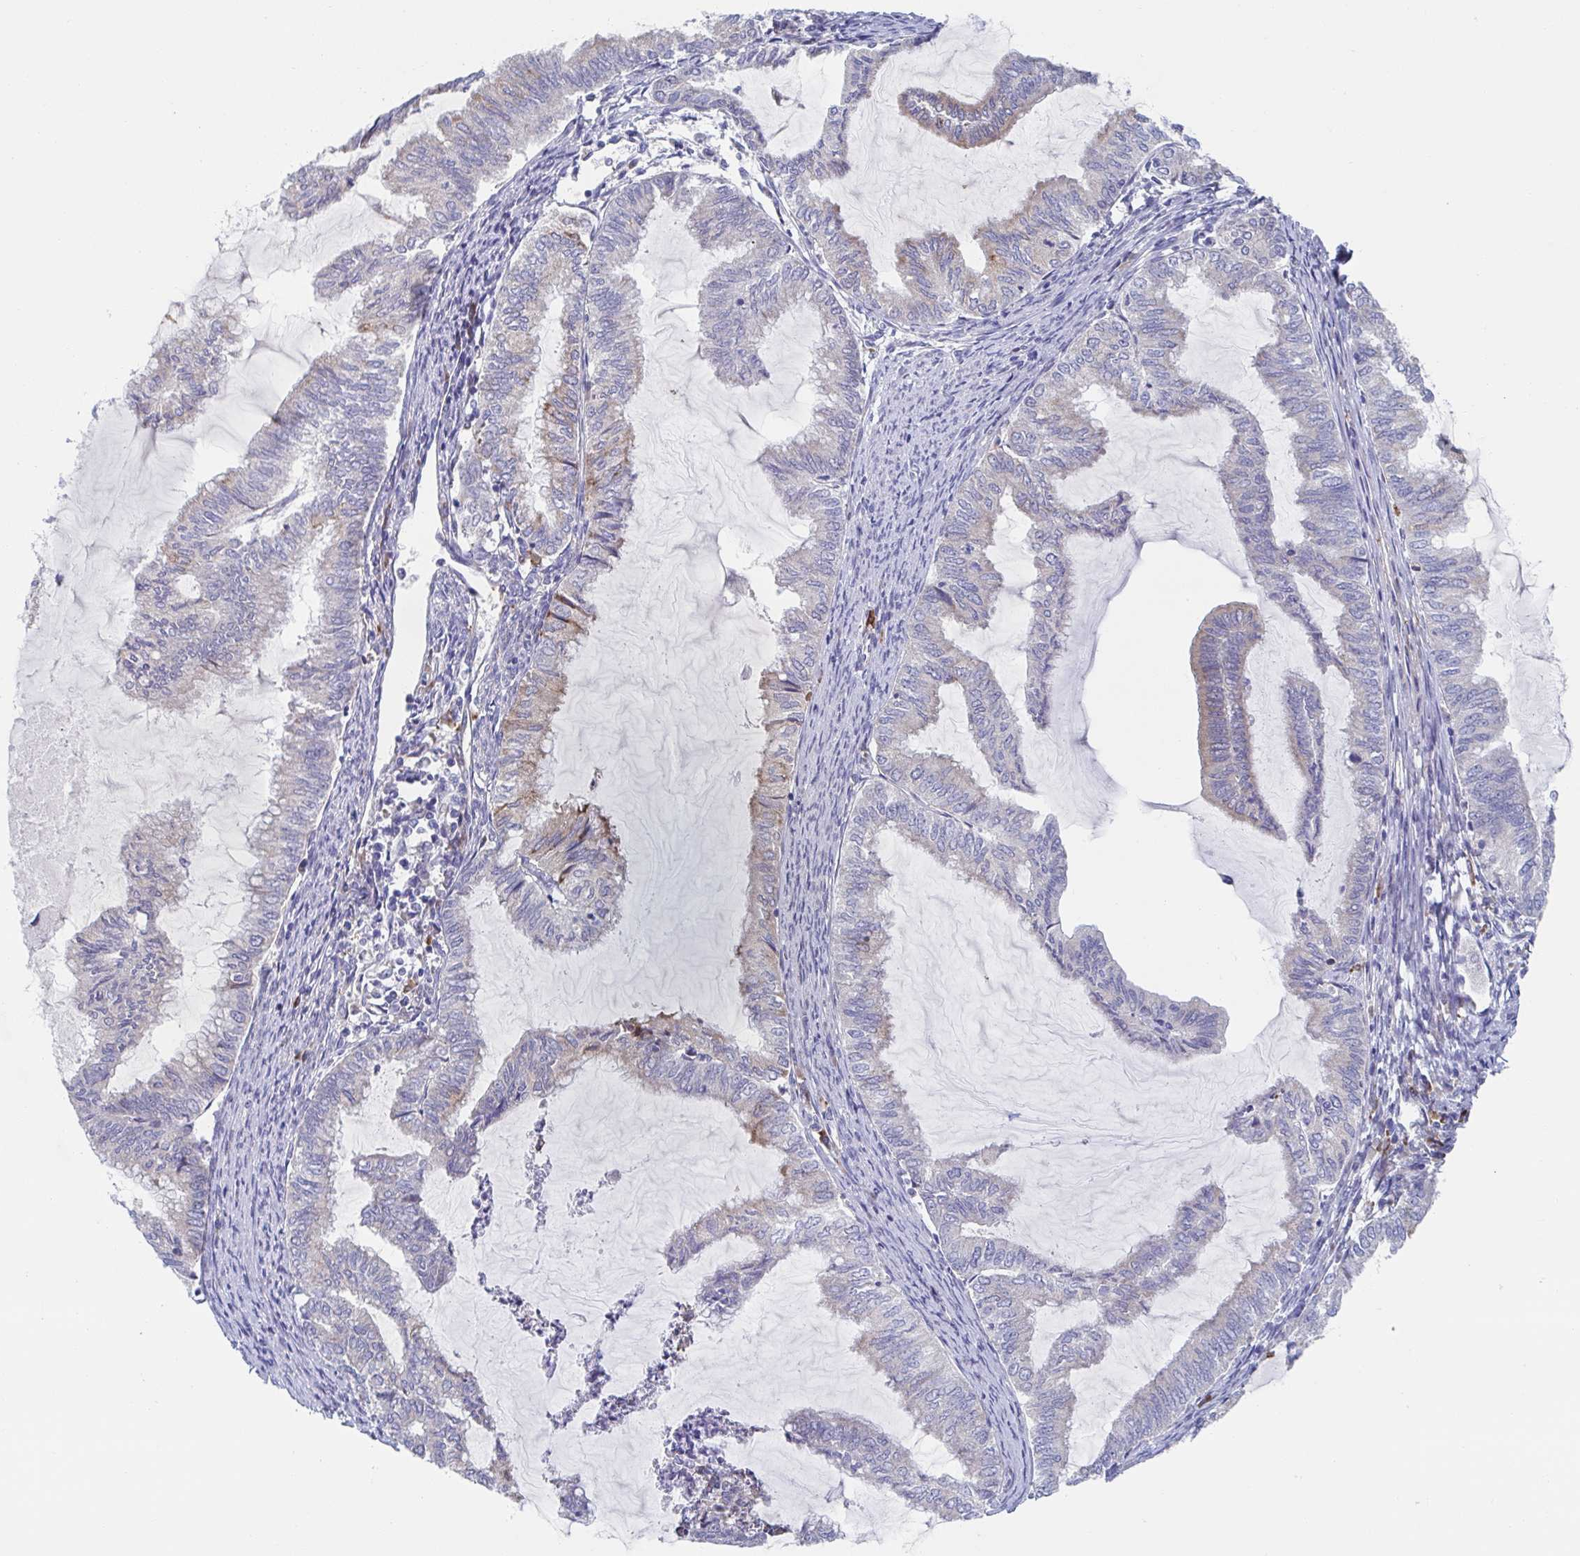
{"staining": {"intensity": "negative", "quantity": "none", "location": "none"}, "tissue": "endometrial cancer", "cell_type": "Tumor cells", "image_type": "cancer", "snomed": [{"axis": "morphology", "description": "Adenocarcinoma, NOS"}, {"axis": "topography", "description": "Endometrium"}], "caption": "Endometrial adenocarcinoma stained for a protein using immunohistochemistry exhibits no positivity tumor cells.", "gene": "KLC3", "patient": {"sex": "female", "age": 79}}